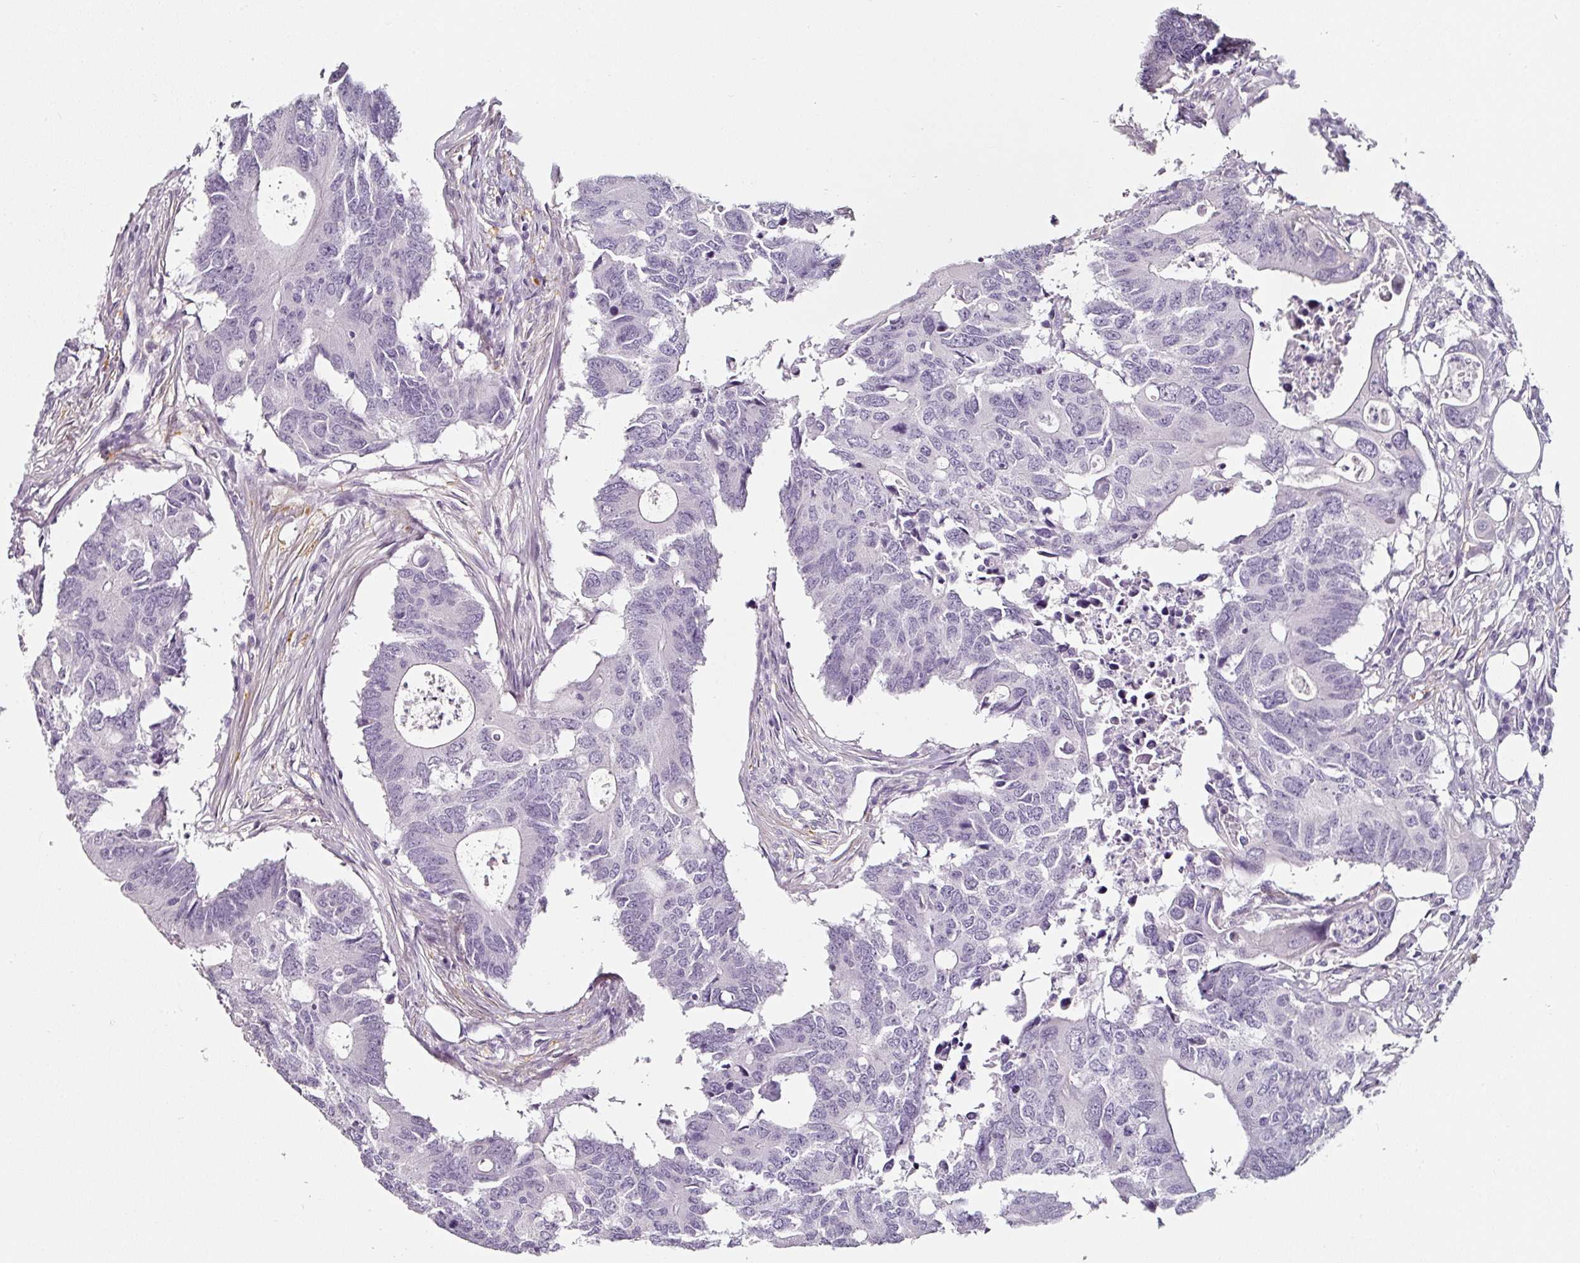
{"staining": {"intensity": "negative", "quantity": "none", "location": "none"}, "tissue": "colorectal cancer", "cell_type": "Tumor cells", "image_type": "cancer", "snomed": [{"axis": "morphology", "description": "Adenocarcinoma, NOS"}, {"axis": "topography", "description": "Colon"}], "caption": "This micrograph is of colorectal cancer (adenocarcinoma) stained with IHC to label a protein in brown with the nuclei are counter-stained blue. There is no staining in tumor cells.", "gene": "CAP2", "patient": {"sex": "male", "age": 71}}